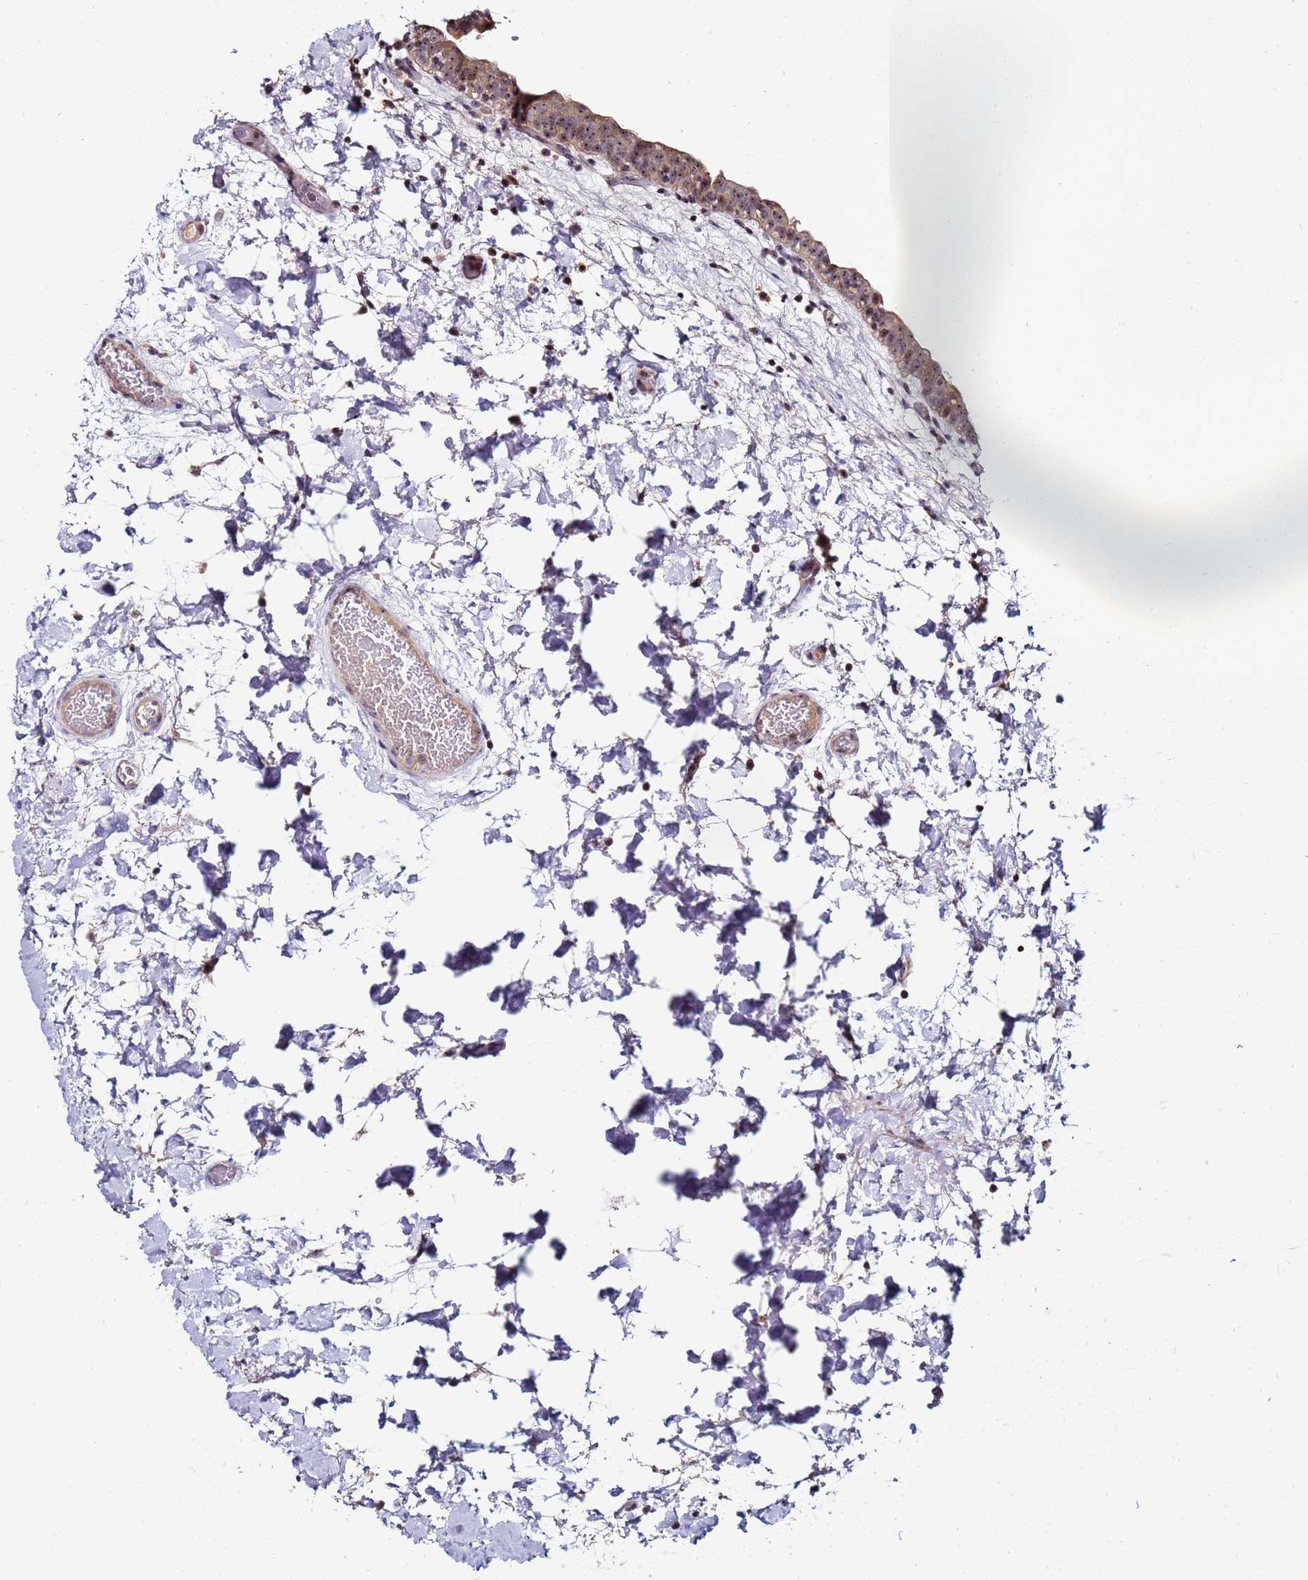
{"staining": {"intensity": "strong", "quantity": "25%-75%", "location": "nuclear"}, "tissue": "urinary bladder", "cell_type": "Urothelial cells", "image_type": "normal", "snomed": [{"axis": "morphology", "description": "Normal tissue, NOS"}, {"axis": "topography", "description": "Urinary bladder"}], "caption": "Immunohistochemical staining of benign human urinary bladder reveals 25%-75% levels of strong nuclear protein staining in approximately 25%-75% of urothelial cells. (DAB (3,3'-diaminobenzidine) IHC, brown staining for protein, blue staining for nuclei).", "gene": "KRI1", "patient": {"sex": "male", "age": 83}}